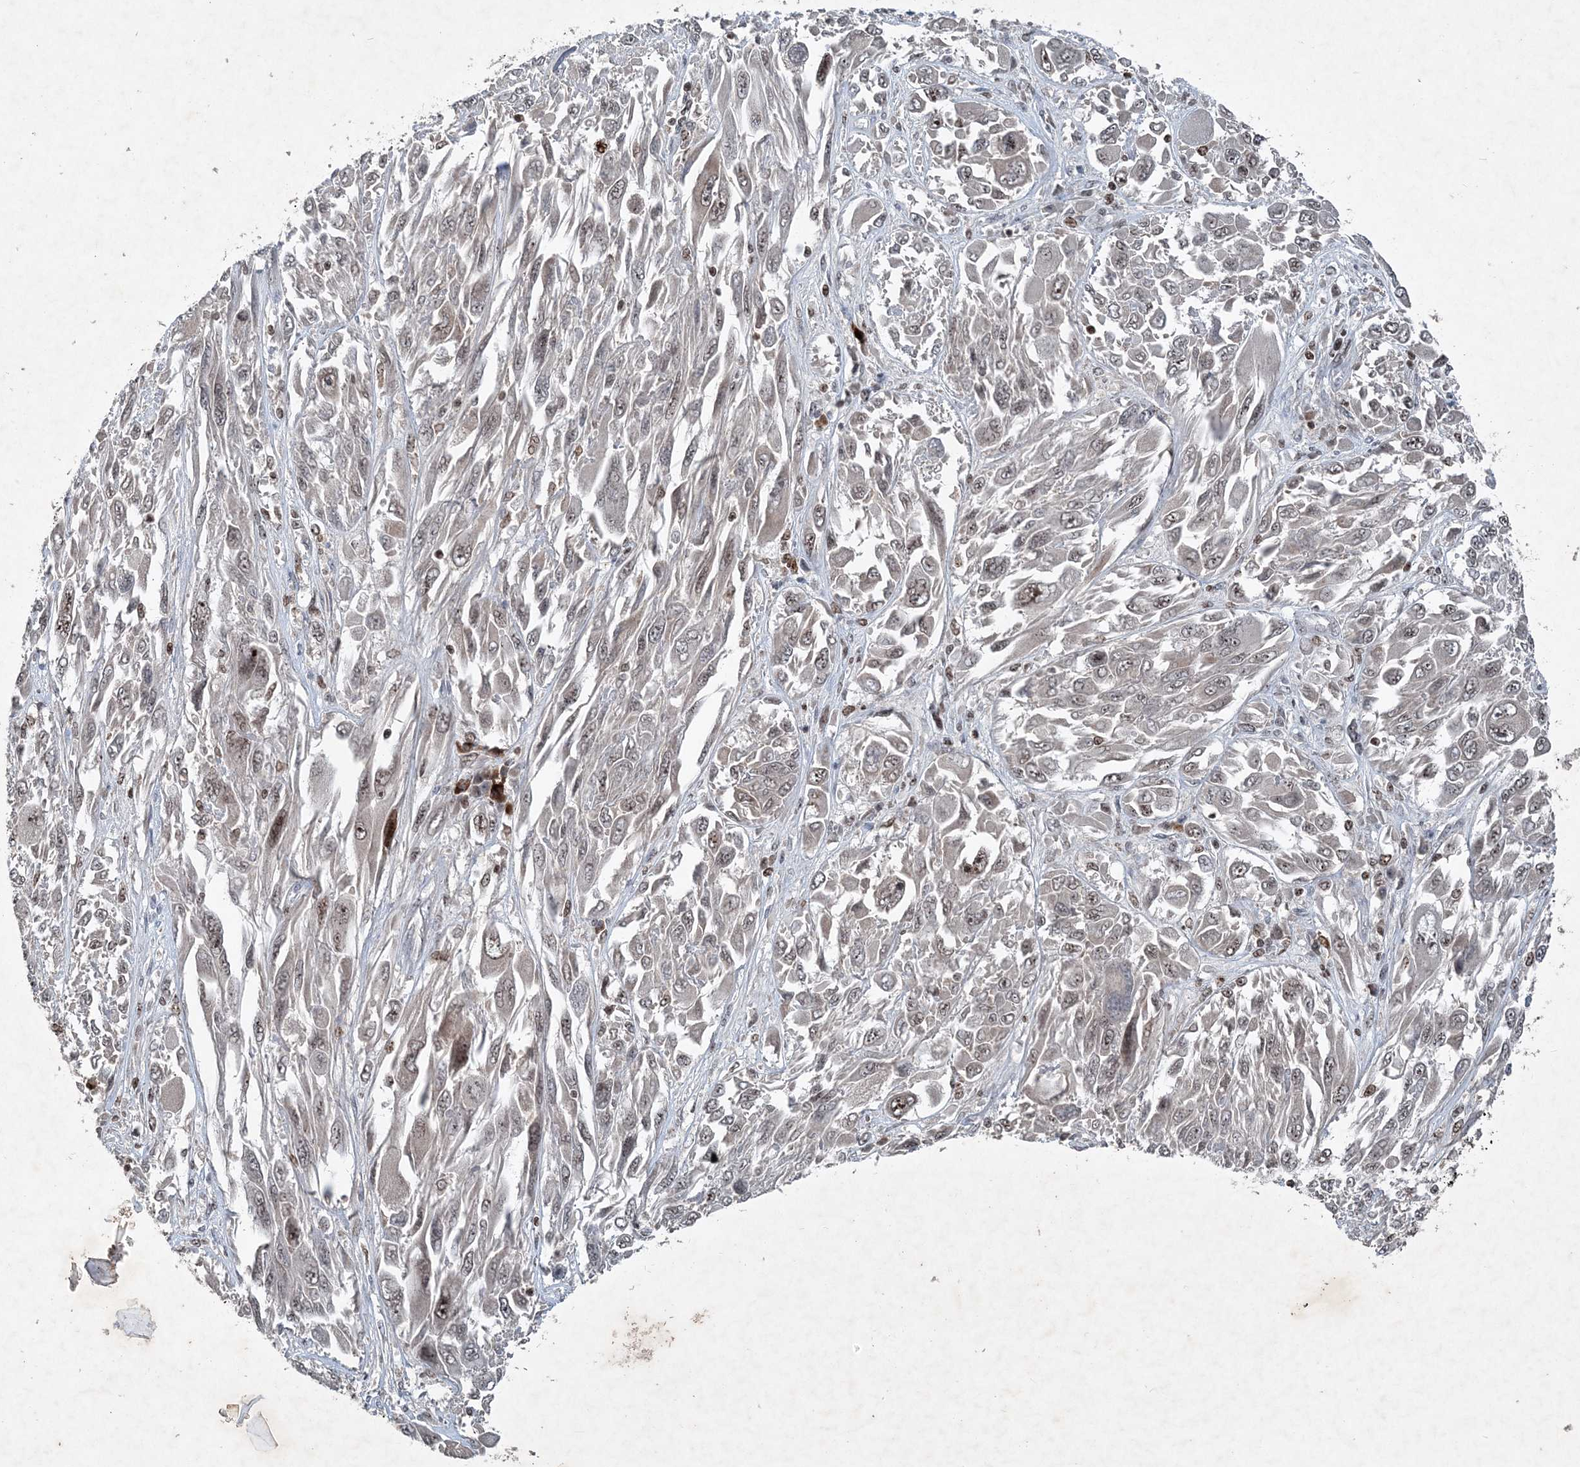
{"staining": {"intensity": "weak", "quantity": "<25%", "location": "nuclear"}, "tissue": "melanoma", "cell_type": "Tumor cells", "image_type": "cancer", "snomed": [{"axis": "morphology", "description": "Malignant melanoma, NOS"}, {"axis": "topography", "description": "Skin"}], "caption": "Melanoma stained for a protein using IHC shows no positivity tumor cells.", "gene": "QTRT2", "patient": {"sex": "female", "age": 91}}